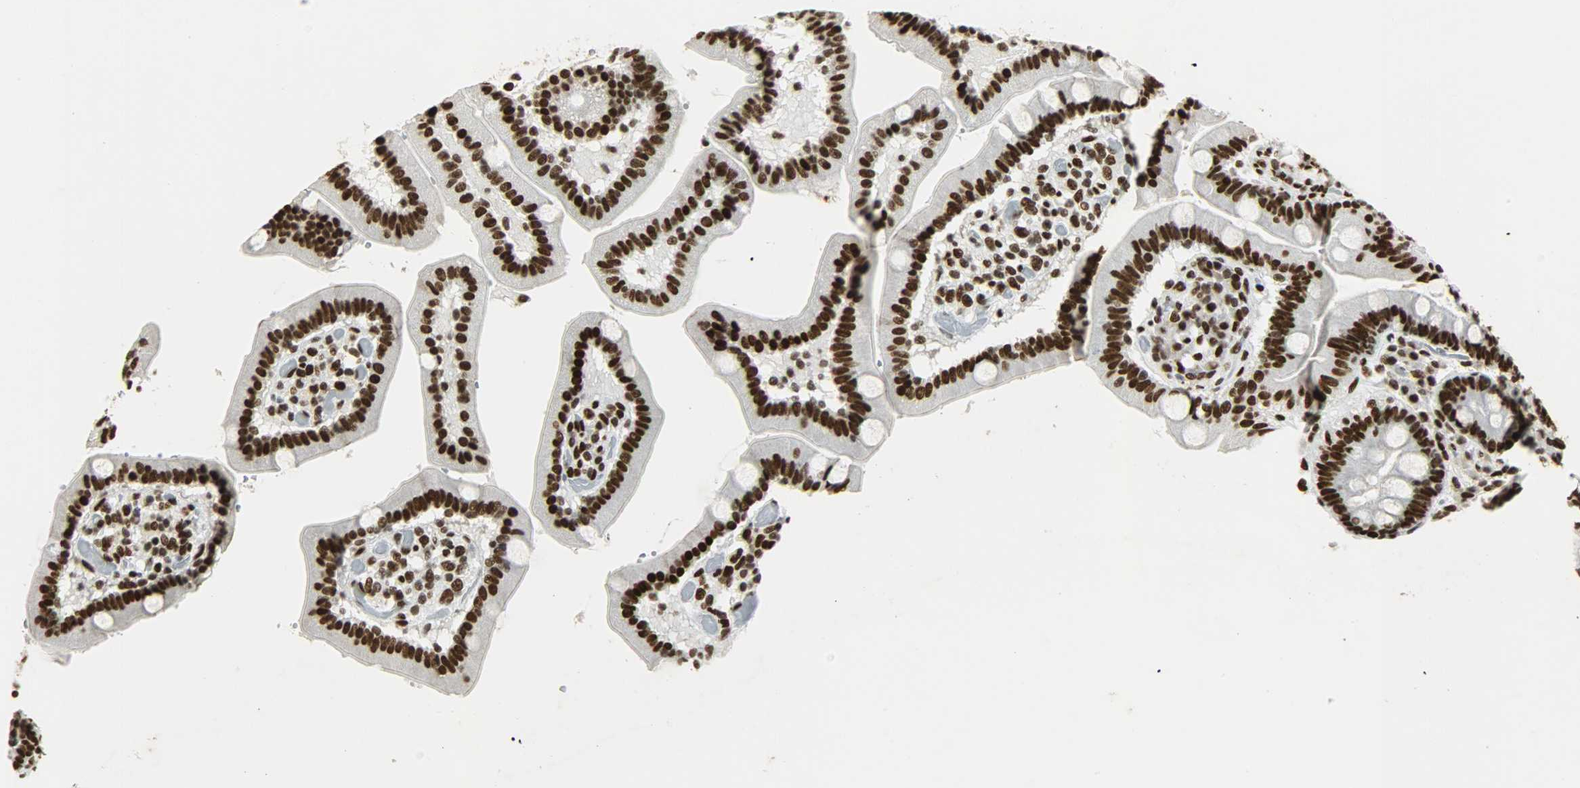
{"staining": {"intensity": "strong", "quantity": ">75%", "location": "nuclear"}, "tissue": "duodenum", "cell_type": "Glandular cells", "image_type": "normal", "snomed": [{"axis": "morphology", "description": "Normal tissue, NOS"}, {"axis": "topography", "description": "Duodenum"}], "caption": "Duodenum stained for a protein (brown) demonstrates strong nuclear positive expression in approximately >75% of glandular cells.", "gene": "KHDRBS1", "patient": {"sex": "male", "age": 66}}